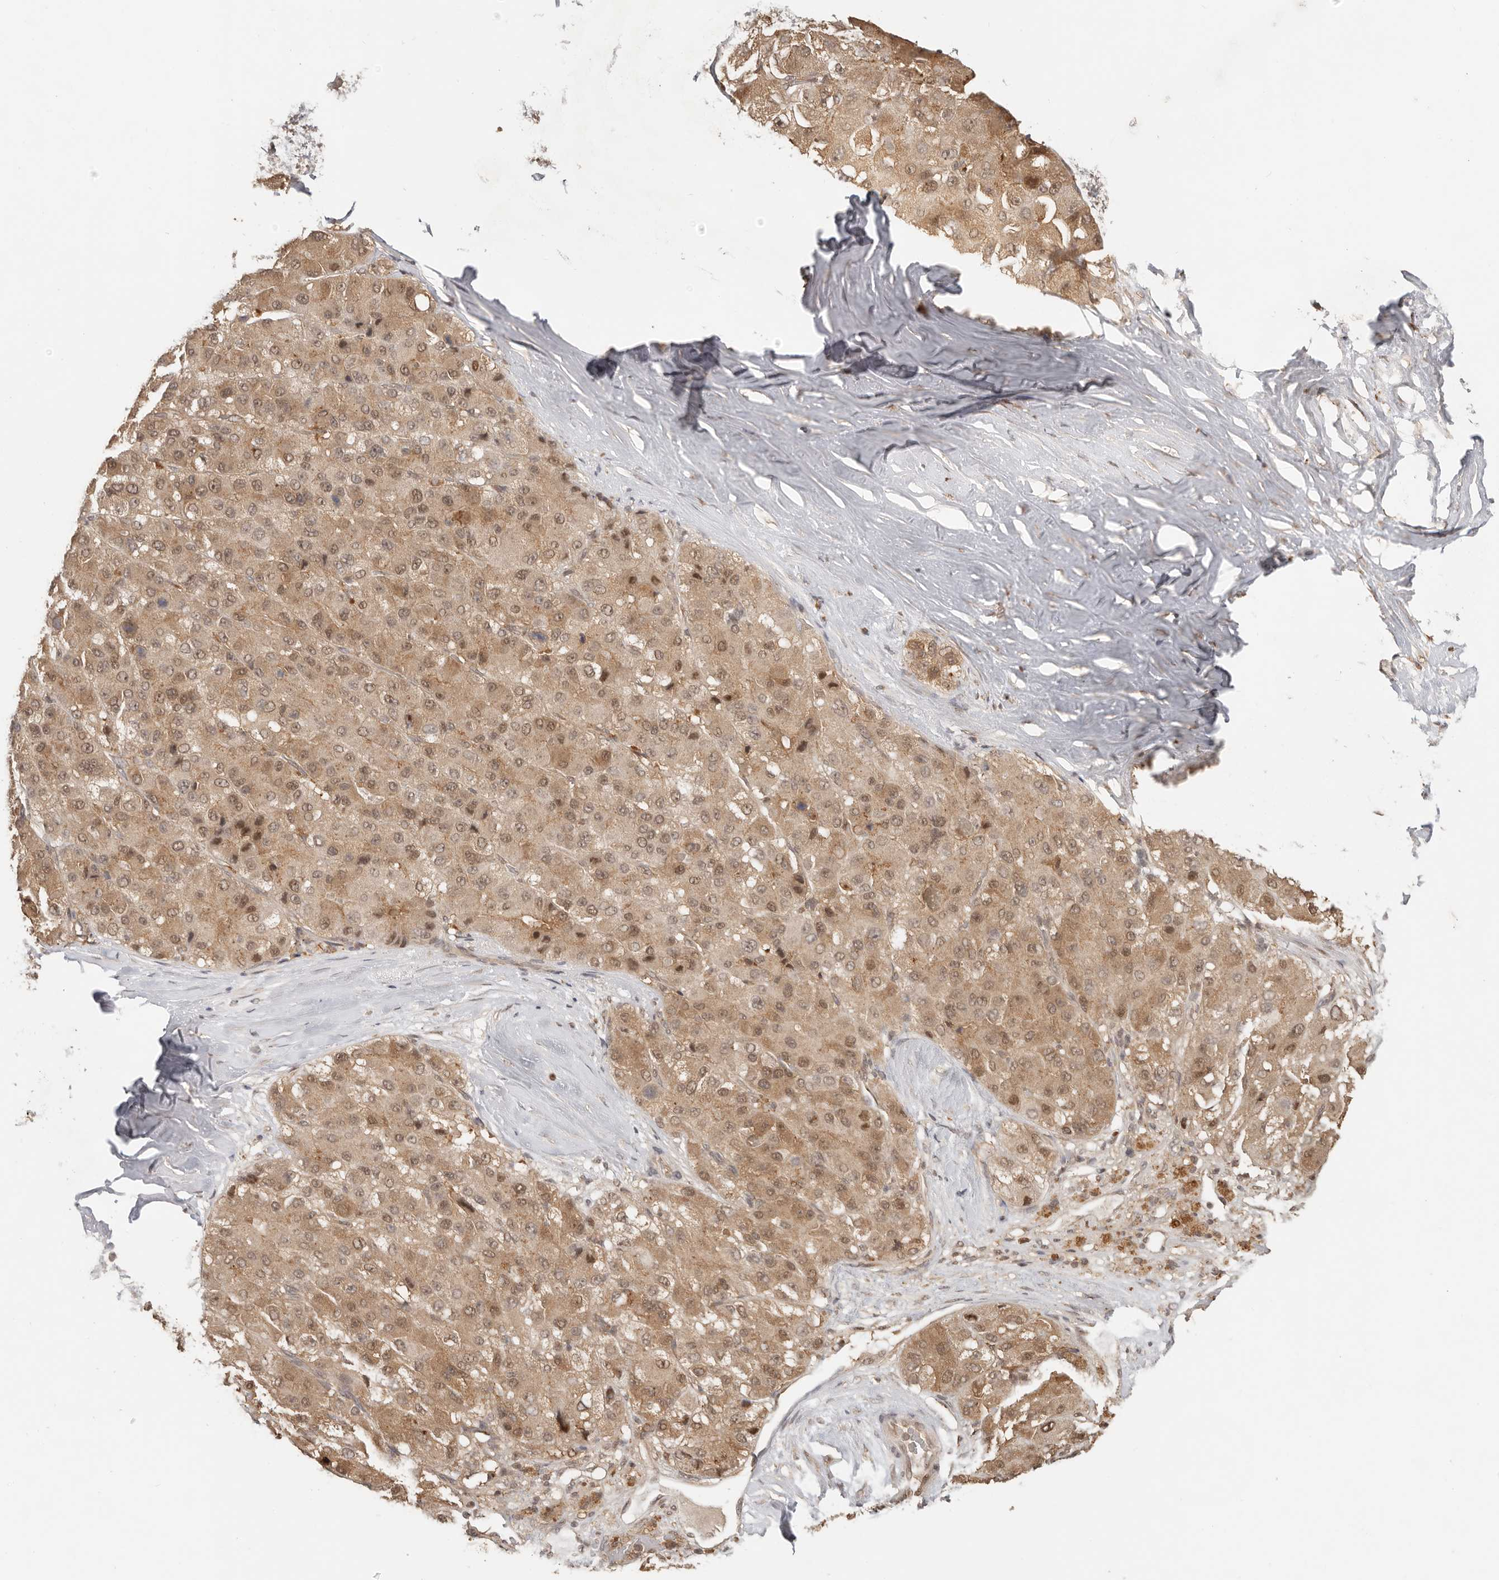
{"staining": {"intensity": "moderate", "quantity": ">75%", "location": "cytoplasmic/membranous,nuclear"}, "tissue": "liver cancer", "cell_type": "Tumor cells", "image_type": "cancer", "snomed": [{"axis": "morphology", "description": "Carcinoma, Hepatocellular, NOS"}, {"axis": "topography", "description": "Liver"}], "caption": "Immunohistochemical staining of liver cancer exhibits medium levels of moderate cytoplasmic/membranous and nuclear protein staining in approximately >75% of tumor cells. Immunohistochemistry (ihc) stains the protein in brown and the nuclei are stained blue.", "gene": "PSMA5", "patient": {"sex": "male", "age": 80}}